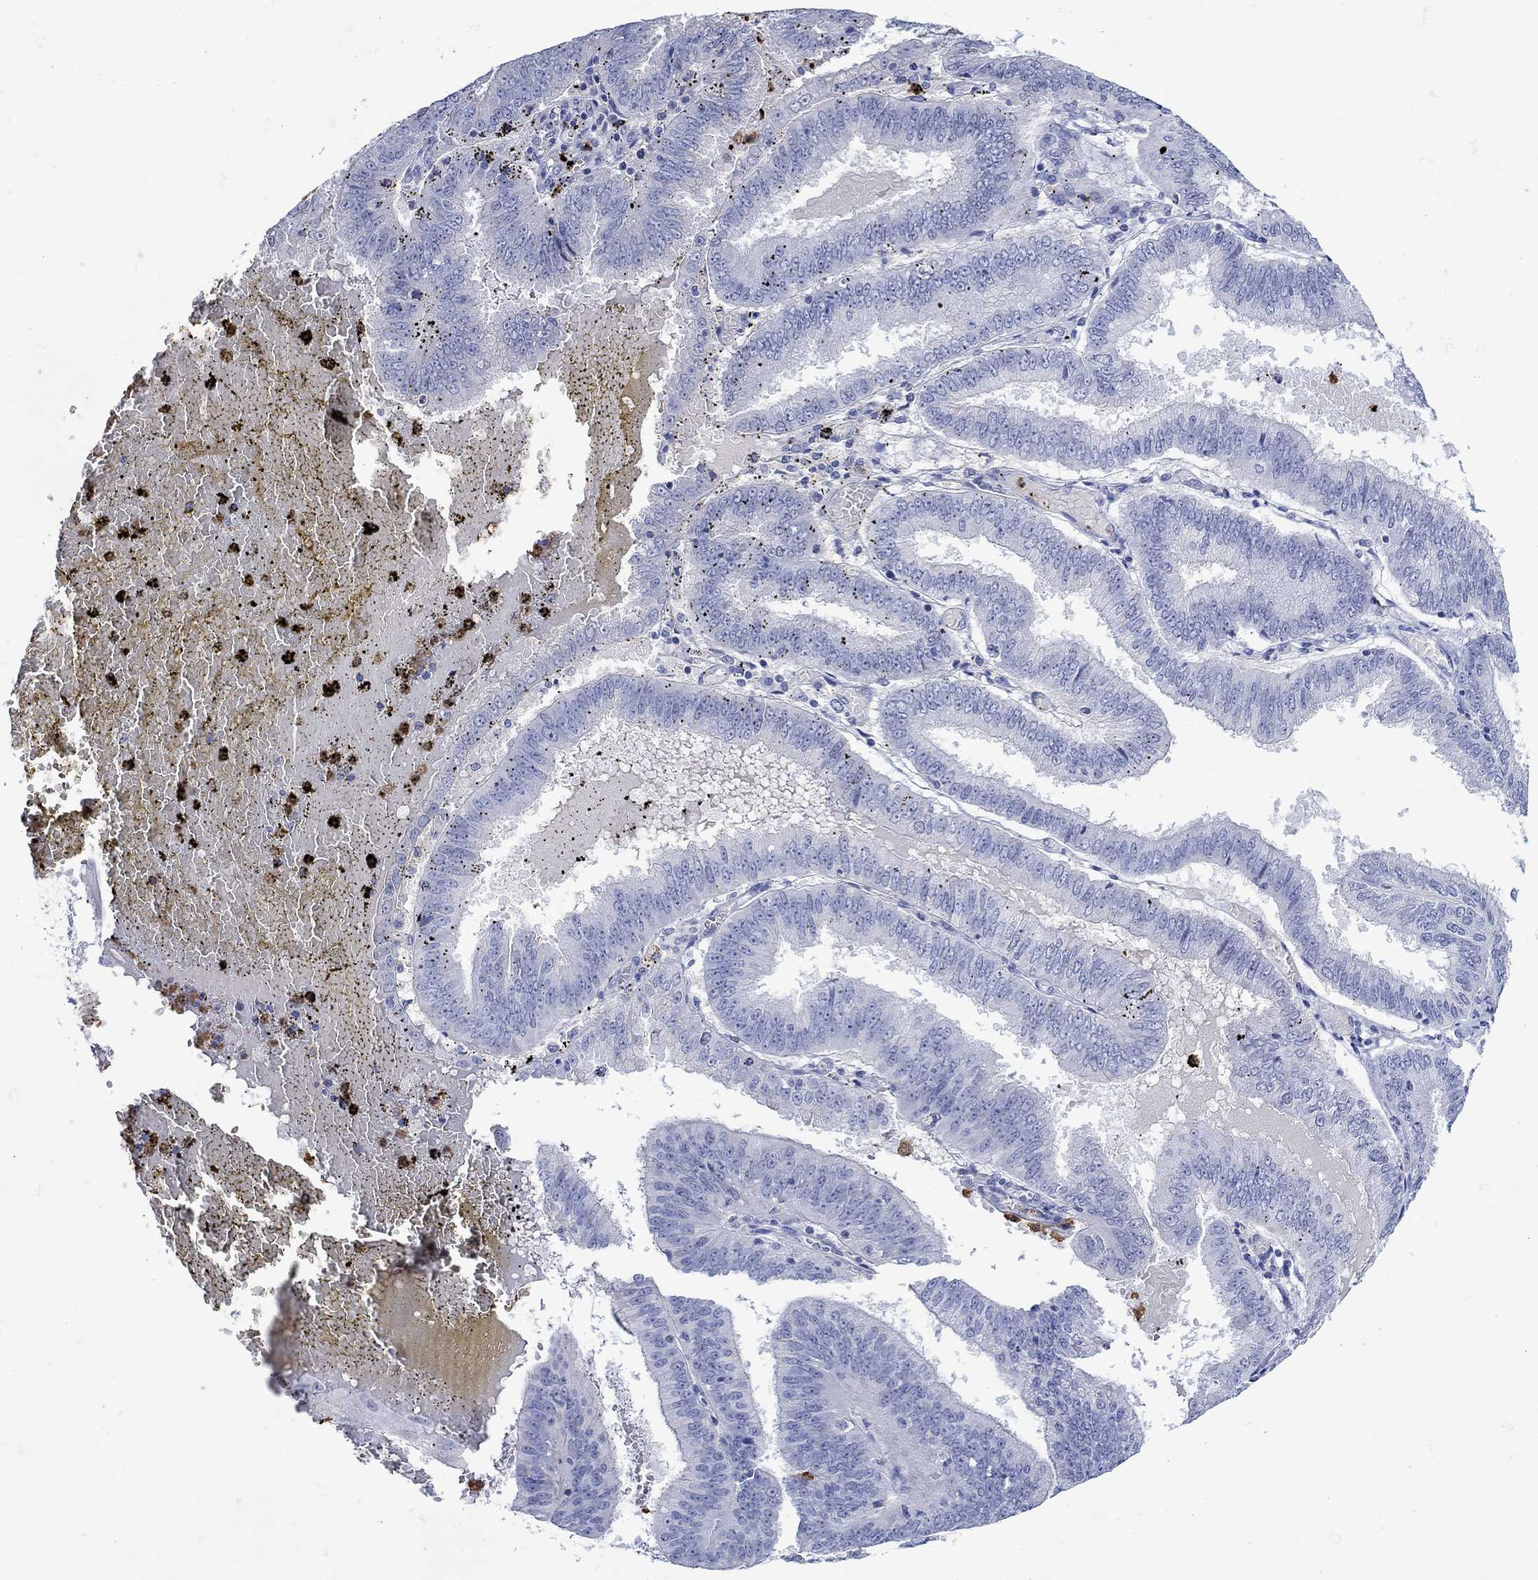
{"staining": {"intensity": "negative", "quantity": "none", "location": "none"}, "tissue": "endometrial cancer", "cell_type": "Tumor cells", "image_type": "cancer", "snomed": [{"axis": "morphology", "description": "Adenocarcinoma, NOS"}, {"axis": "topography", "description": "Endometrium"}], "caption": "DAB immunohistochemical staining of human adenocarcinoma (endometrial) exhibits no significant positivity in tumor cells. The staining is performed using DAB brown chromogen with nuclei counter-stained in using hematoxylin.", "gene": "LINGO3", "patient": {"sex": "female", "age": 66}}